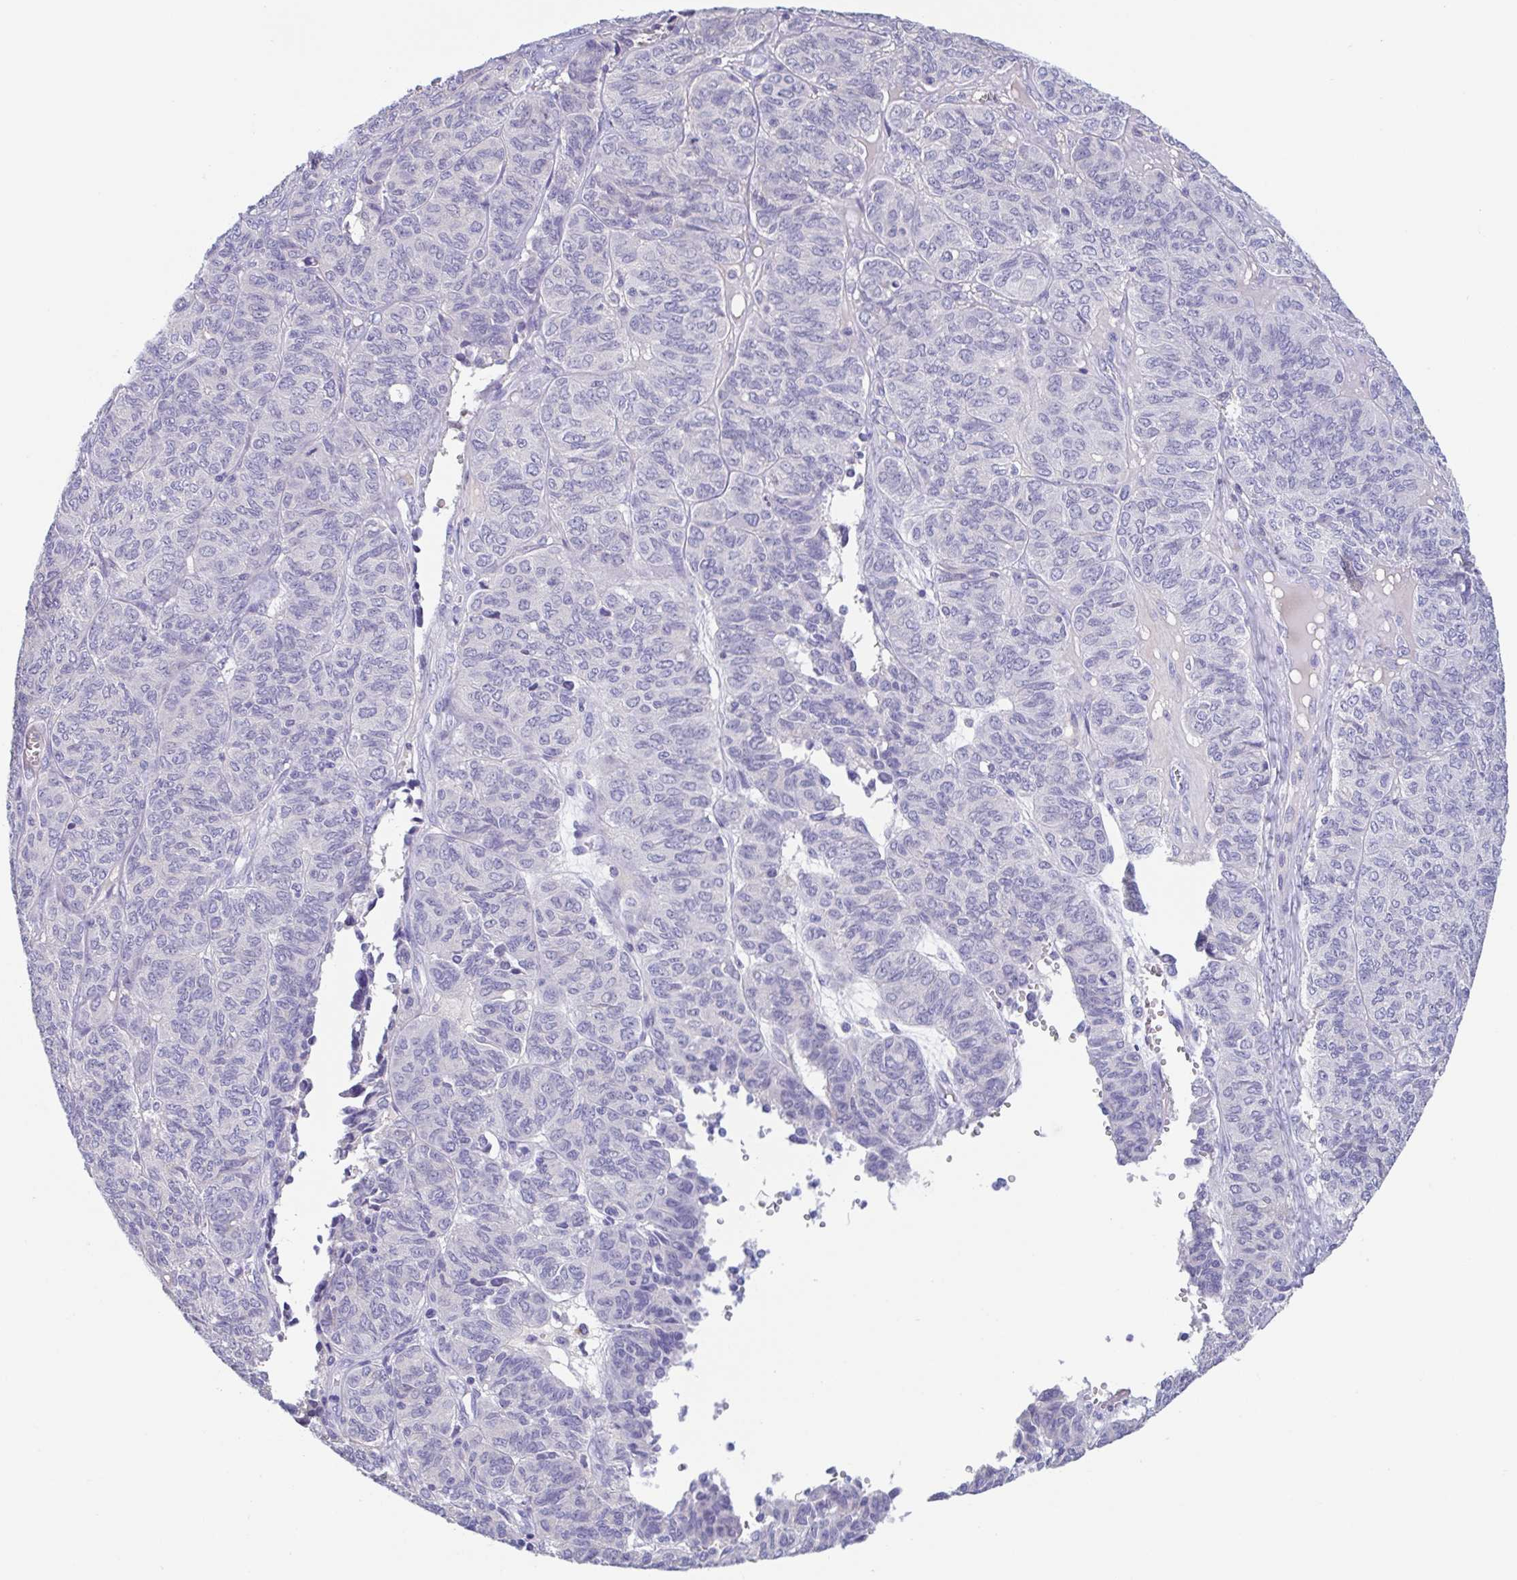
{"staining": {"intensity": "negative", "quantity": "none", "location": "none"}, "tissue": "ovarian cancer", "cell_type": "Tumor cells", "image_type": "cancer", "snomed": [{"axis": "morphology", "description": "Carcinoma, endometroid"}, {"axis": "topography", "description": "Ovary"}], "caption": "DAB (3,3'-diaminobenzidine) immunohistochemical staining of endometroid carcinoma (ovarian) demonstrates no significant positivity in tumor cells. Brightfield microscopy of IHC stained with DAB (3,3'-diaminobenzidine) (brown) and hematoxylin (blue), captured at high magnification.", "gene": "TREH", "patient": {"sex": "female", "age": 80}}